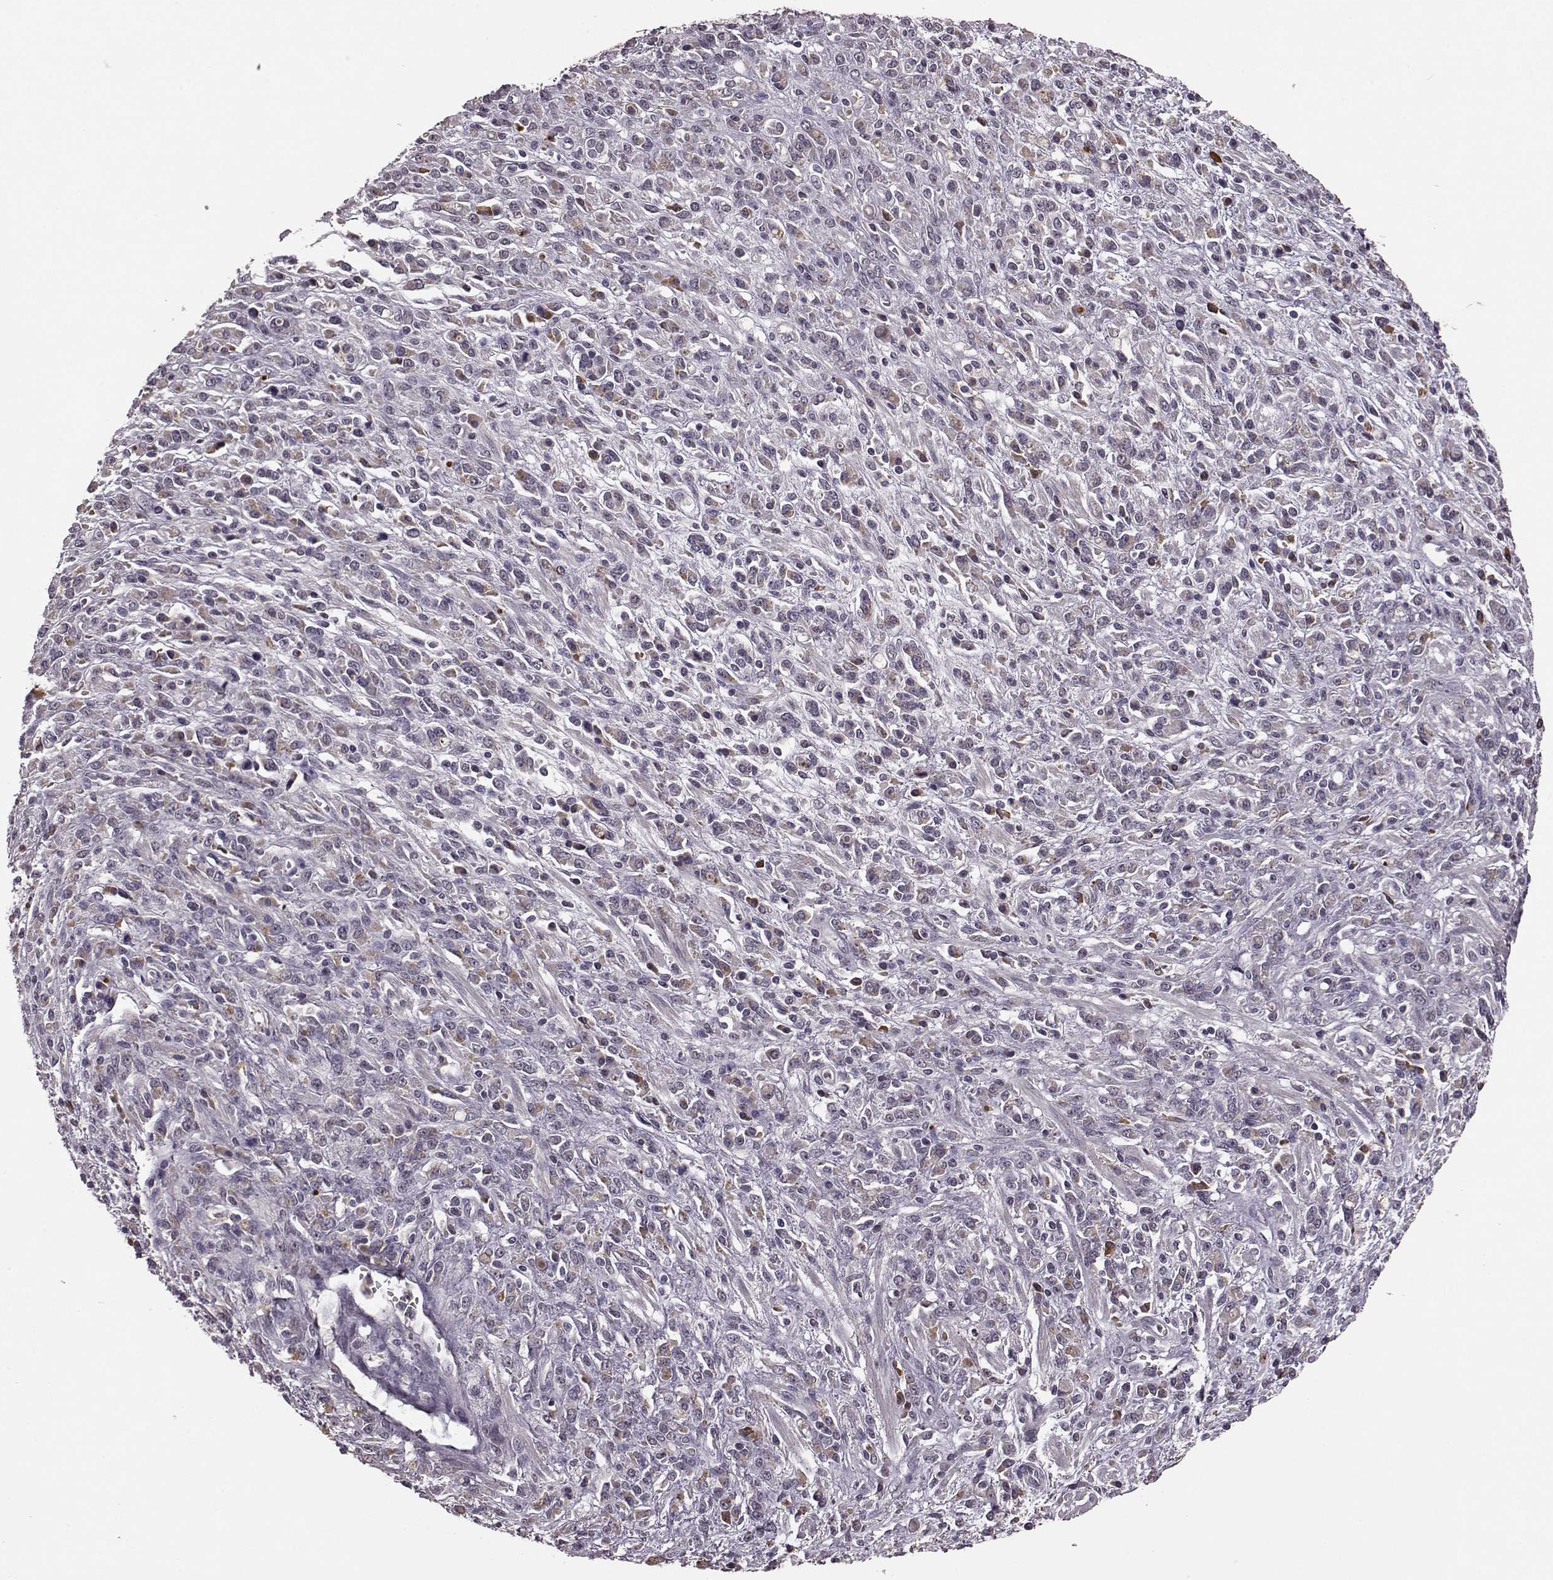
{"staining": {"intensity": "negative", "quantity": "none", "location": "none"}, "tissue": "stomach cancer", "cell_type": "Tumor cells", "image_type": "cancer", "snomed": [{"axis": "morphology", "description": "Adenocarcinoma, NOS"}, {"axis": "topography", "description": "Stomach"}], "caption": "IHC photomicrograph of neoplastic tissue: human stomach cancer stained with DAB reveals no significant protein staining in tumor cells. The staining is performed using DAB brown chromogen with nuclei counter-stained in using hematoxylin.", "gene": "NRL", "patient": {"sex": "female", "age": 57}}